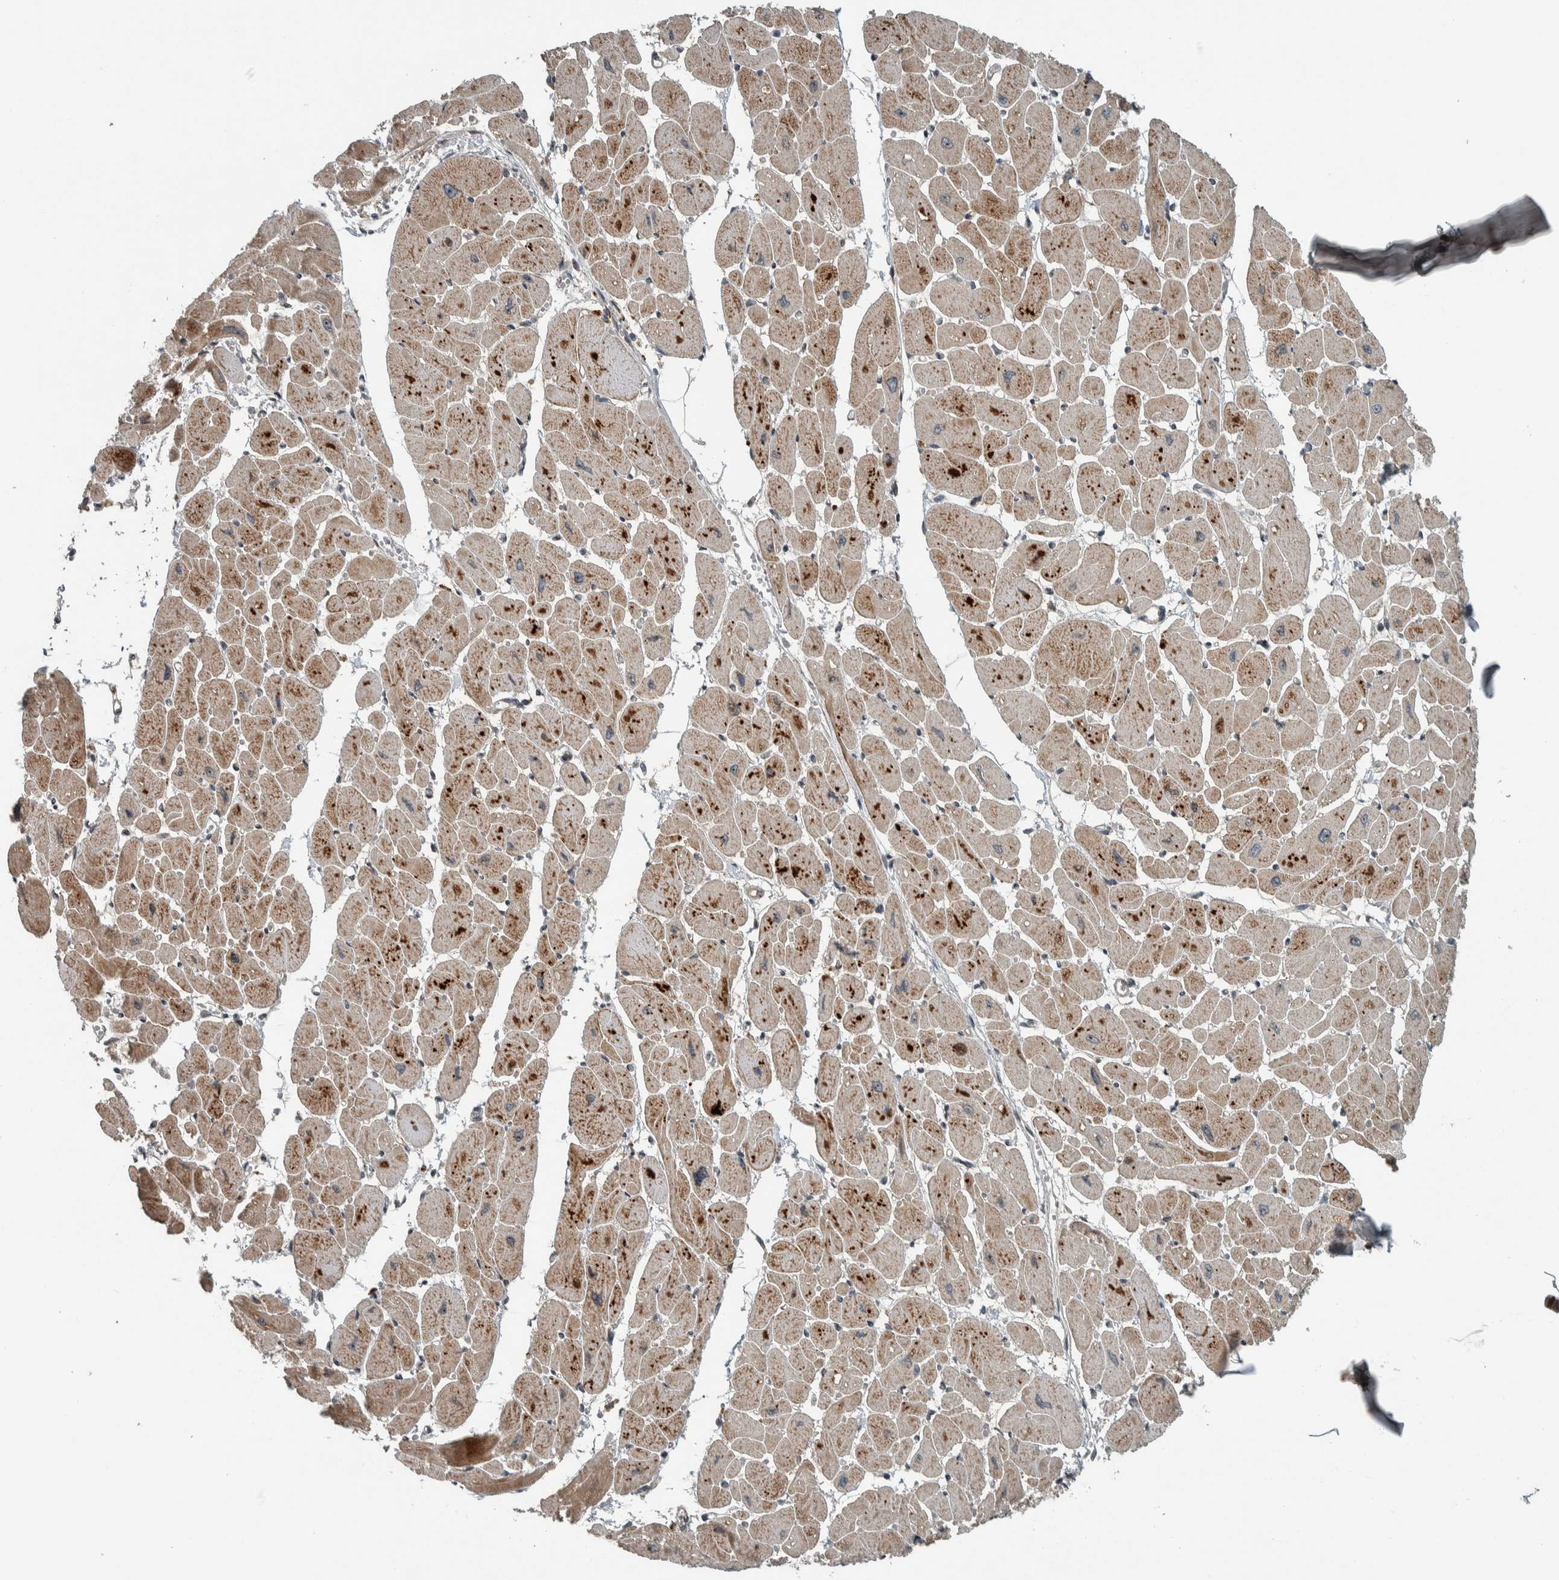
{"staining": {"intensity": "moderate", "quantity": ">75%", "location": "cytoplasmic/membranous"}, "tissue": "heart muscle", "cell_type": "Cardiomyocytes", "image_type": "normal", "snomed": [{"axis": "morphology", "description": "Normal tissue, NOS"}, {"axis": "topography", "description": "Heart"}], "caption": "A high-resolution micrograph shows immunohistochemistry staining of normal heart muscle, which displays moderate cytoplasmic/membranous staining in approximately >75% of cardiomyocytes. Nuclei are stained in blue.", "gene": "XPO5", "patient": {"sex": "female", "age": 54}}